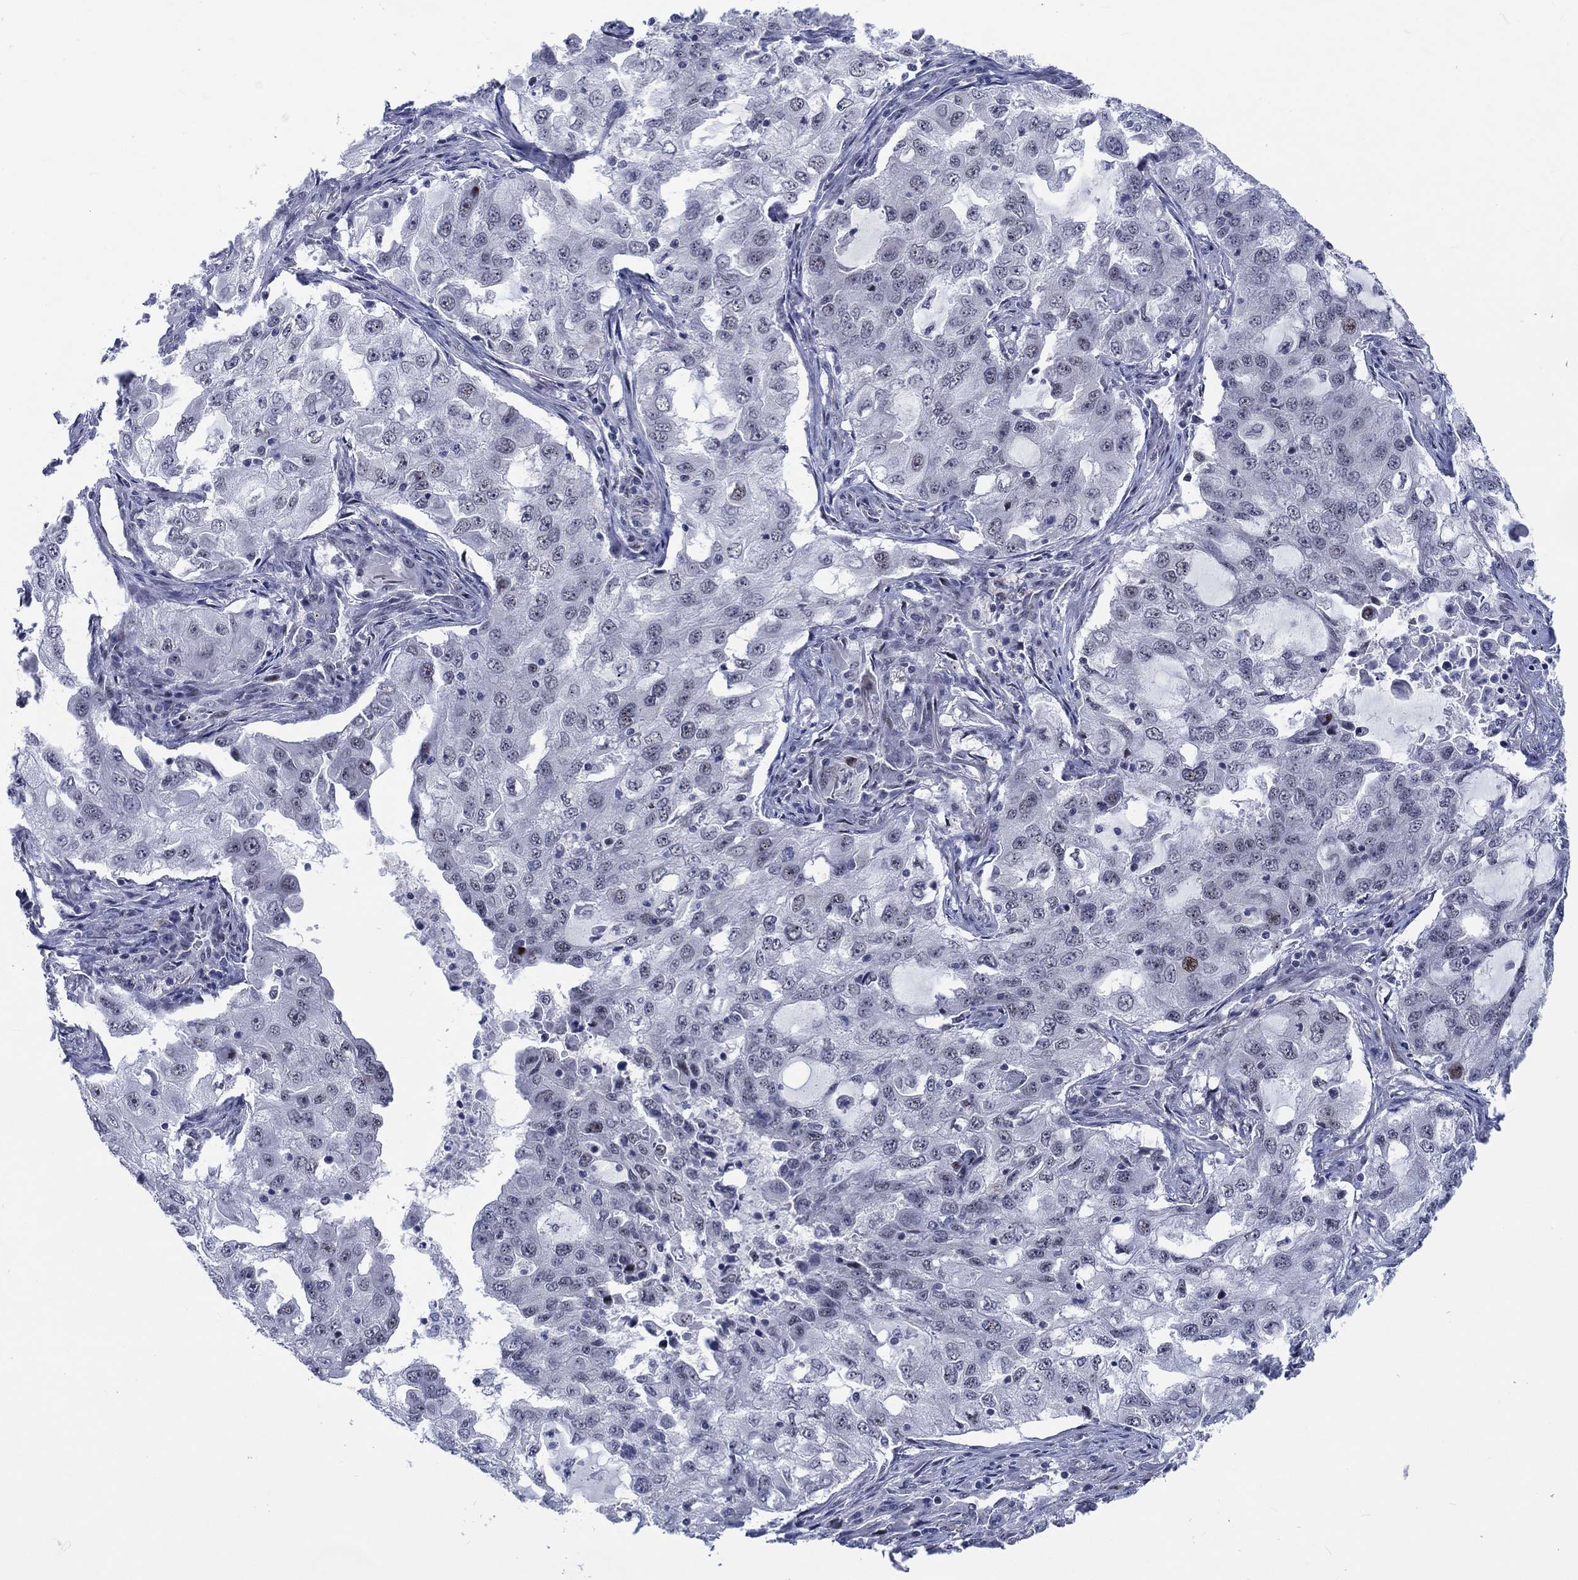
{"staining": {"intensity": "negative", "quantity": "none", "location": "none"}, "tissue": "lung cancer", "cell_type": "Tumor cells", "image_type": "cancer", "snomed": [{"axis": "morphology", "description": "Adenocarcinoma, NOS"}, {"axis": "topography", "description": "Lung"}], "caption": "This is a image of immunohistochemistry staining of lung cancer, which shows no staining in tumor cells.", "gene": "NEU3", "patient": {"sex": "female", "age": 61}}